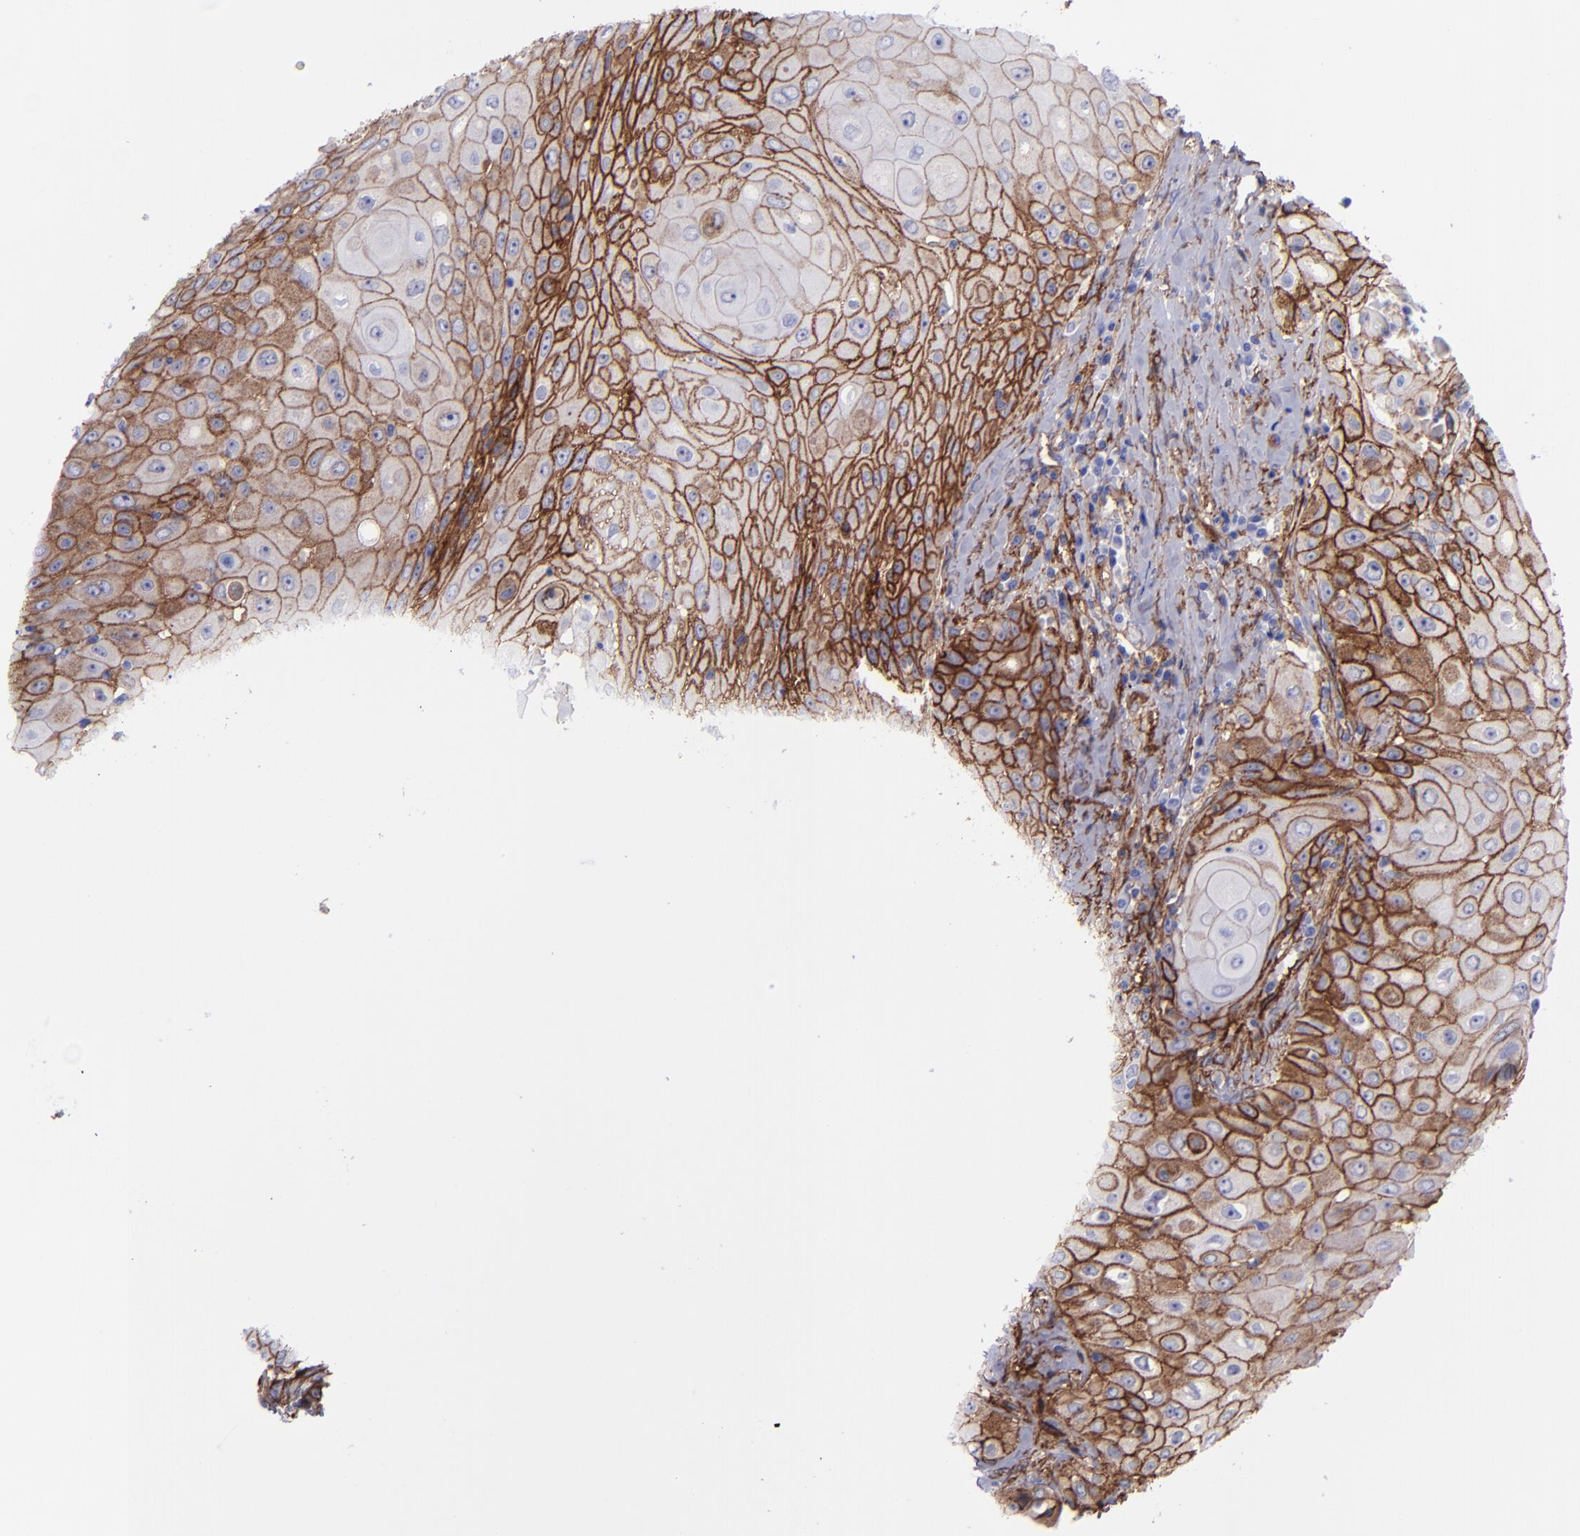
{"staining": {"intensity": "strong", "quantity": ">75%", "location": "cytoplasmic/membranous"}, "tissue": "head and neck cancer", "cell_type": "Tumor cells", "image_type": "cancer", "snomed": [{"axis": "morphology", "description": "Squamous cell carcinoma, NOS"}, {"axis": "topography", "description": "Oral tissue"}, {"axis": "topography", "description": "Head-Neck"}], "caption": "Protein expression analysis of squamous cell carcinoma (head and neck) reveals strong cytoplasmic/membranous staining in about >75% of tumor cells.", "gene": "ITGAV", "patient": {"sex": "female", "age": 82}}